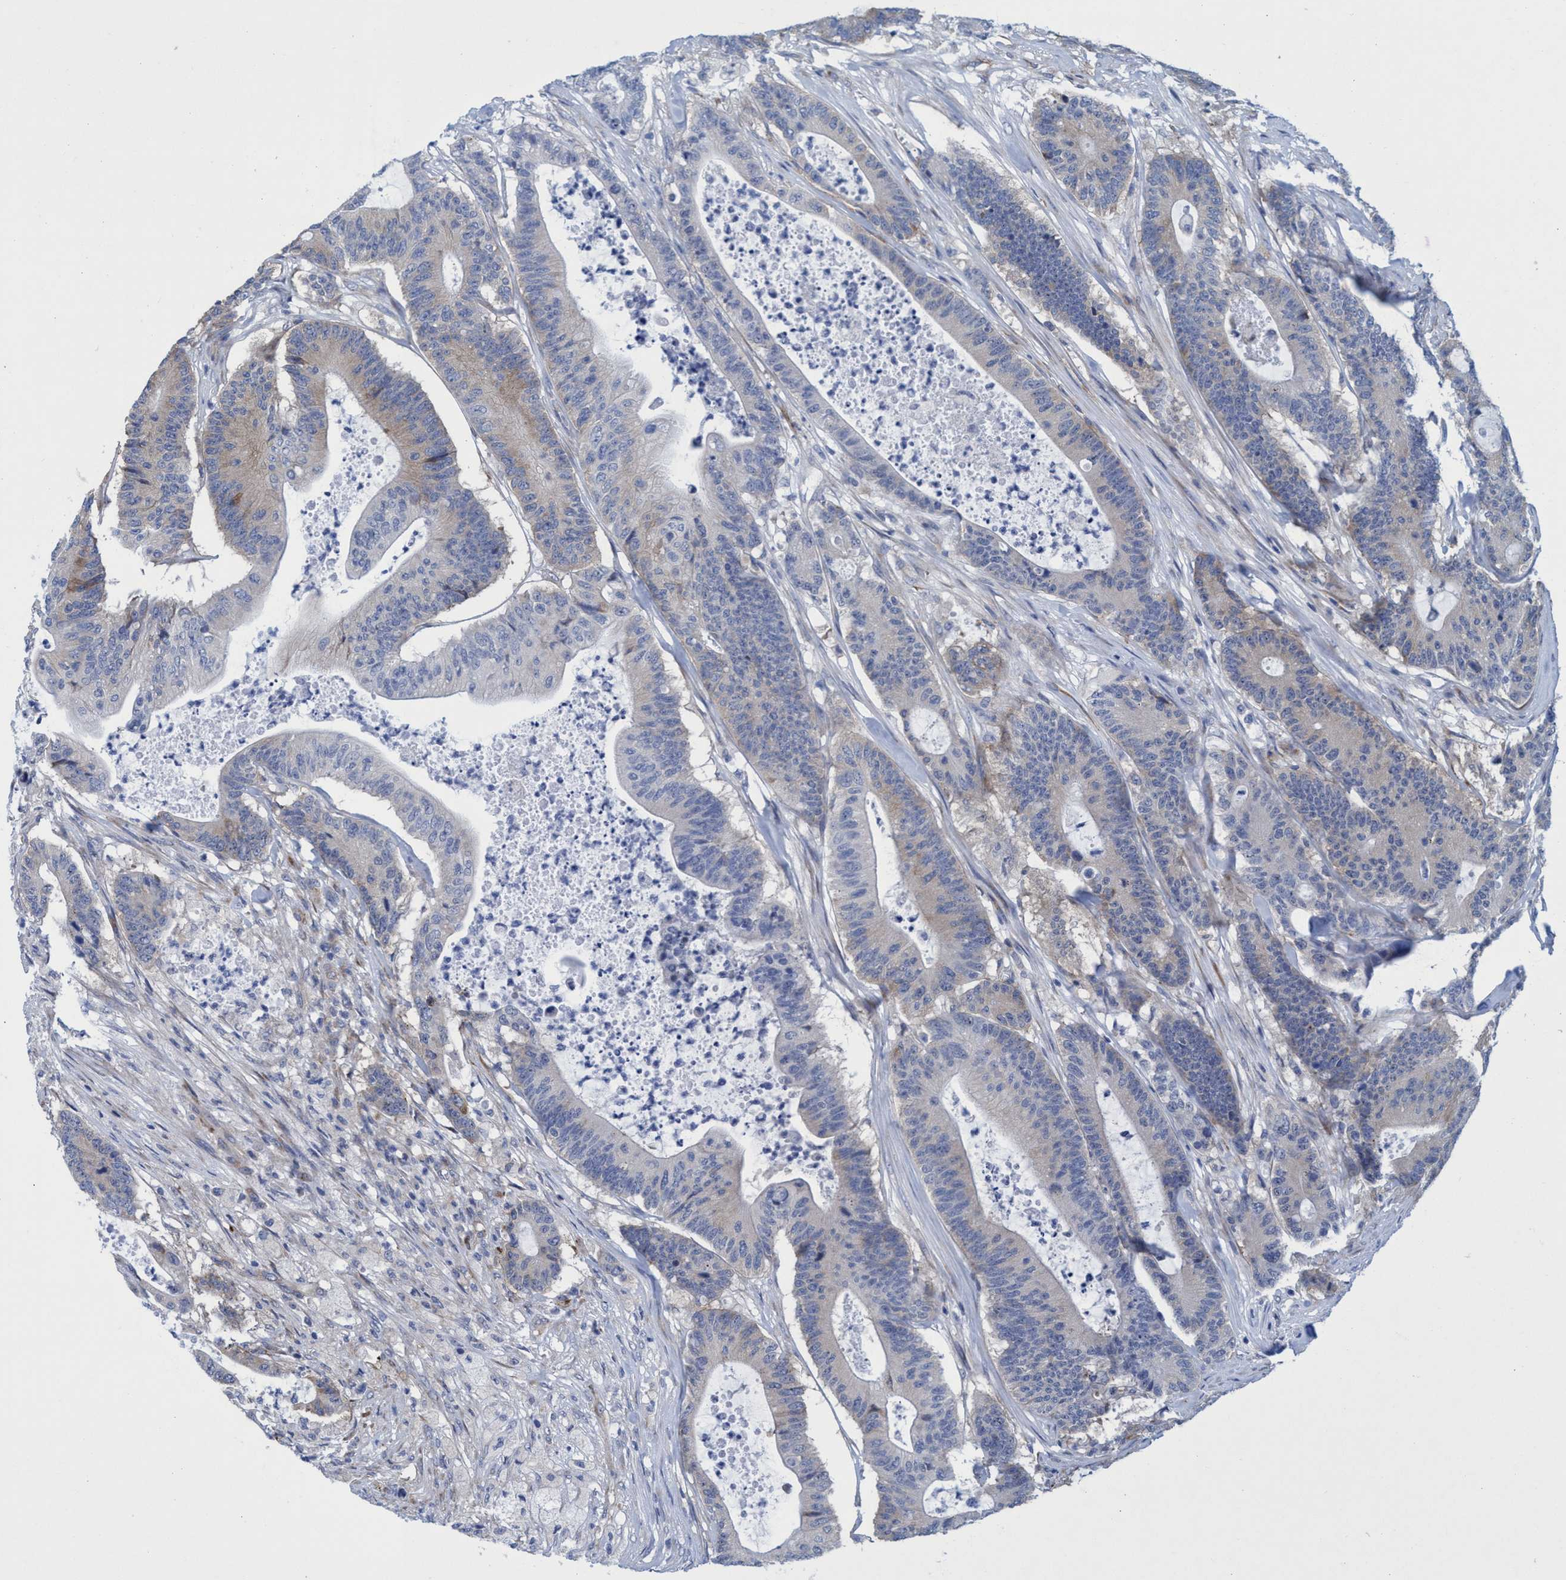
{"staining": {"intensity": "weak", "quantity": "<25%", "location": "cytoplasmic/membranous"}, "tissue": "colorectal cancer", "cell_type": "Tumor cells", "image_type": "cancer", "snomed": [{"axis": "morphology", "description": "Adenocarcinoma, NOS"}, {"axis": "topography", "description": "Colon"}], "caption": "This is a micrograph of immunohistochemistry staining of colorectal adenocarcinoma, which shows no positivity in tumor cells. (Stains: DAB immunohistochemistry (IHC) with hematoxylin counter stain, Microscopy: brightfield microscopy at high magnification).", "gene": "R3HCC1", "patient": {"sex": "female", "age": 84}}